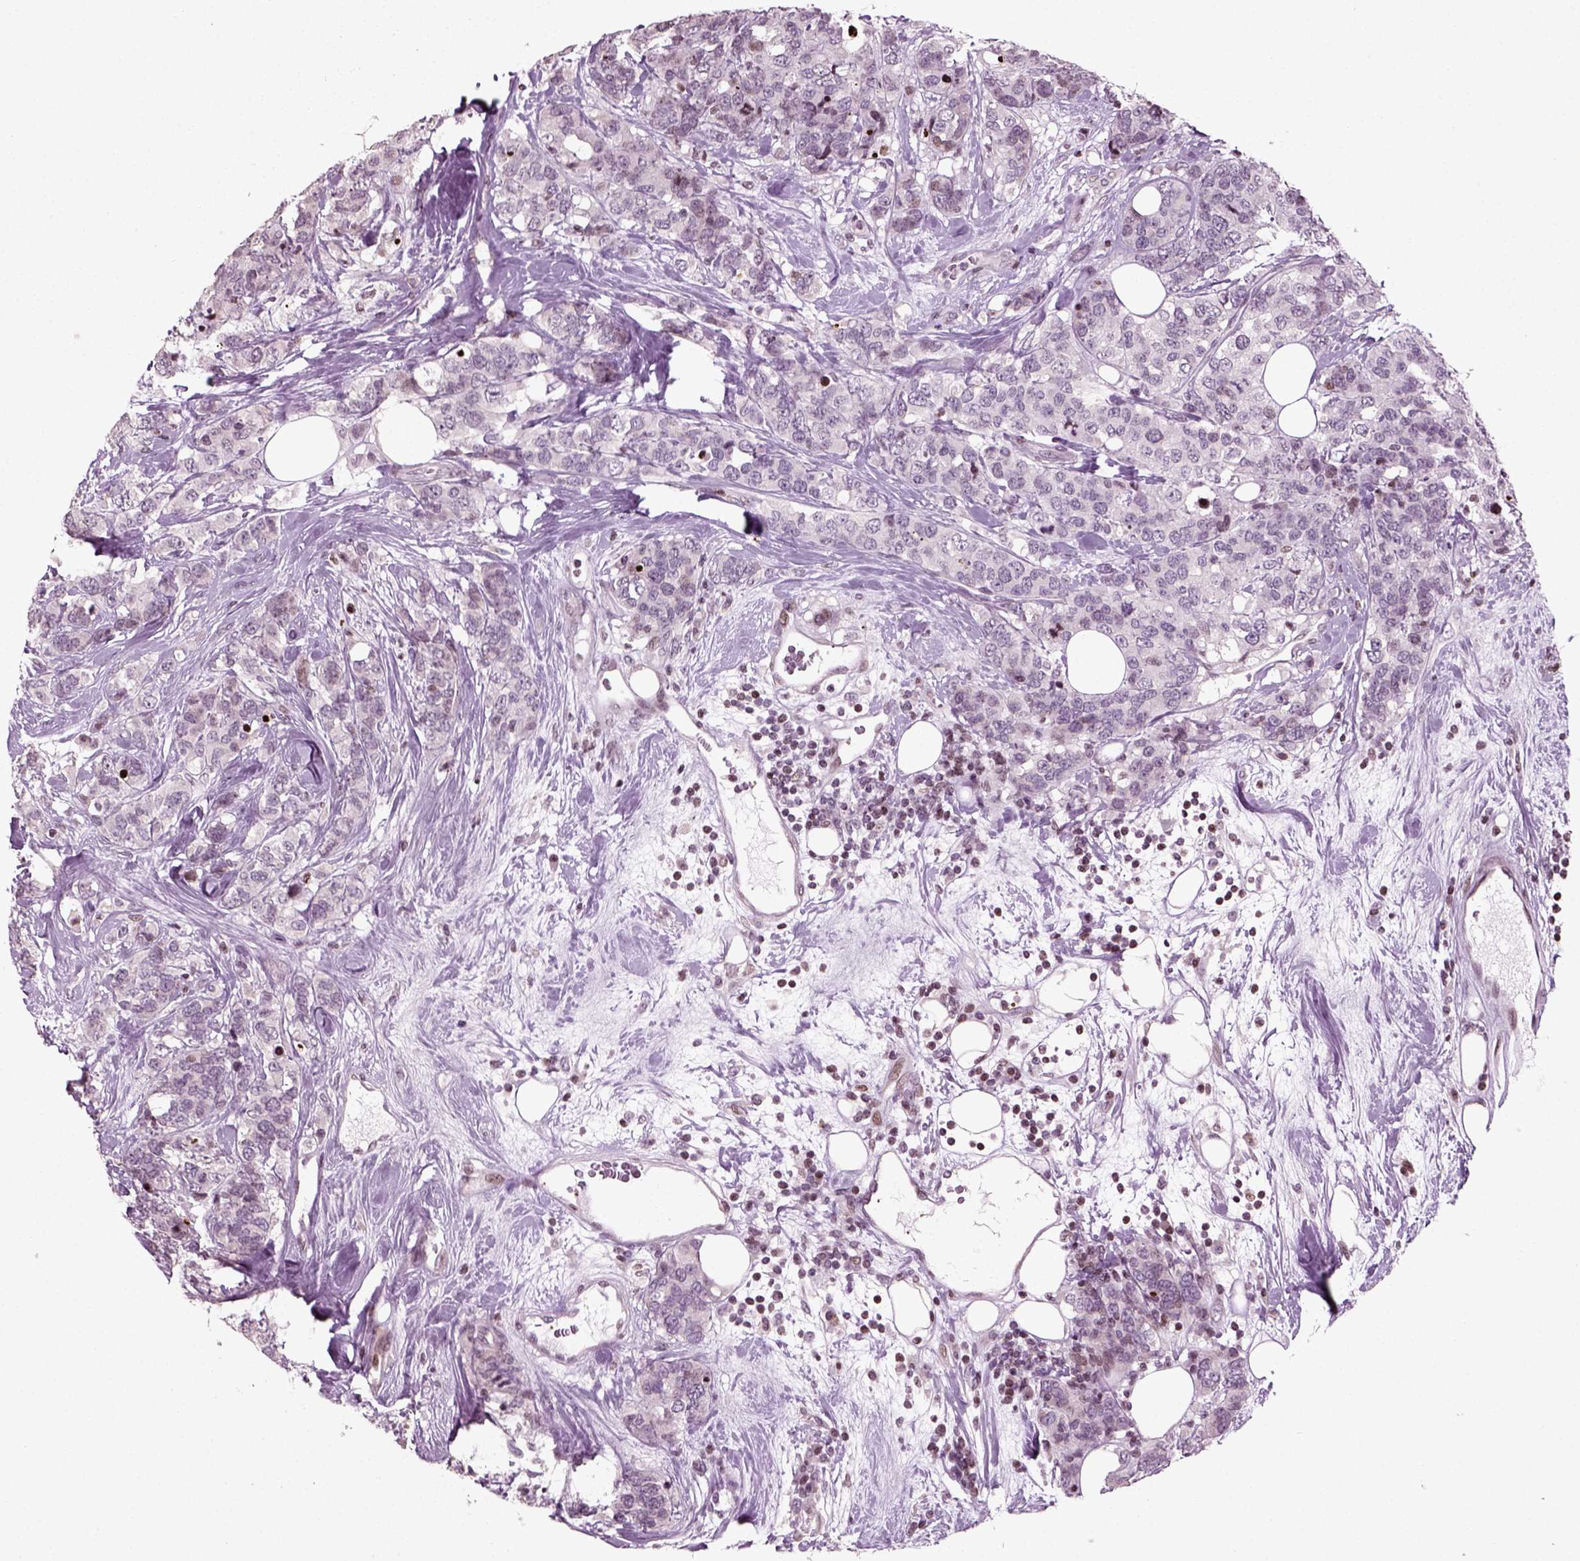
{"staining": {"intensity": "weak", "quantity": "<25%", "location": "nuclear"}, "tissue": "breast cancer", "cell_type": "Tumor cells", "image_type": "cancer", "snomed": [{"axis": "morphology", "description": "Lobular carcinoma"}, {"axis": "topography", "description": "Breast"}], "caption": "The immunohistochemistry (IHC) histopathology image has no significant positivity in tumor cells of breast cancer tissue.", "gene": "HEYL", "patient": {"sex": "female", "age": 59}}